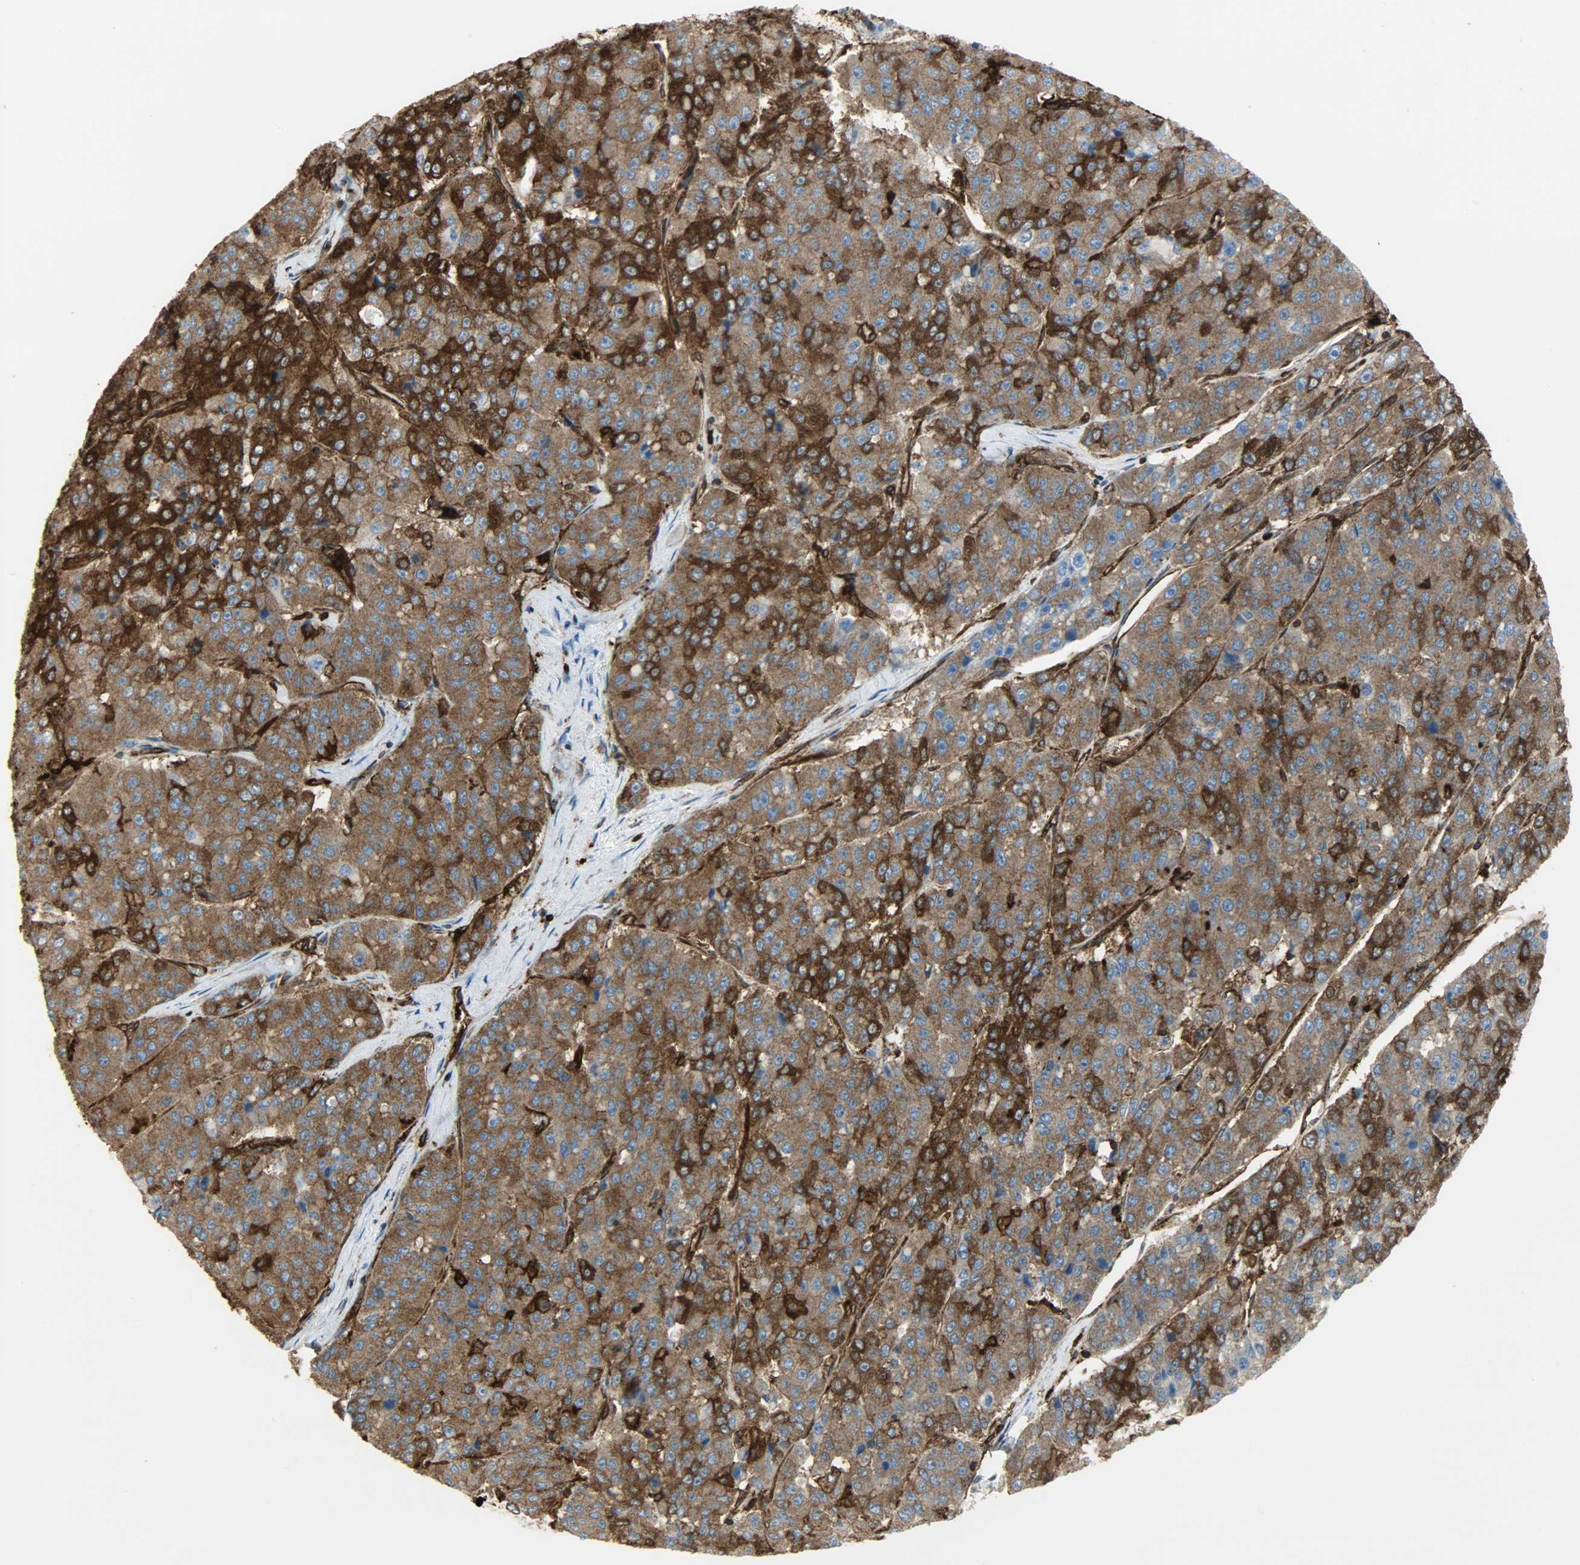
{"staining": {"intensity": "strong", "quantity": ">75%", "location": "cytoplasmic/membranous"}, "tissue": "pancreatic cancer", "cell_type": "Tumor cells", "image_type": "cancer", "snomed": [{"axis": "morphology", "description": "Adenocarcinoma, NOS"}, {"axis": "topography", "description": "Pancreas"}], "caption": "IHC staining of pancreatic adenocarcinoma, which exhibits high levels of strong cytoplasmic/membranous staining in about >75% of tumor cells indicating strong cytoplasmic/membranous protein staining. The staining was performed using DAB (brown) for protein detection and nuclei were counterstained in hematoxylin (blue).", "gene": "VASP", "patient": {"sex": "male", "age": 50}}